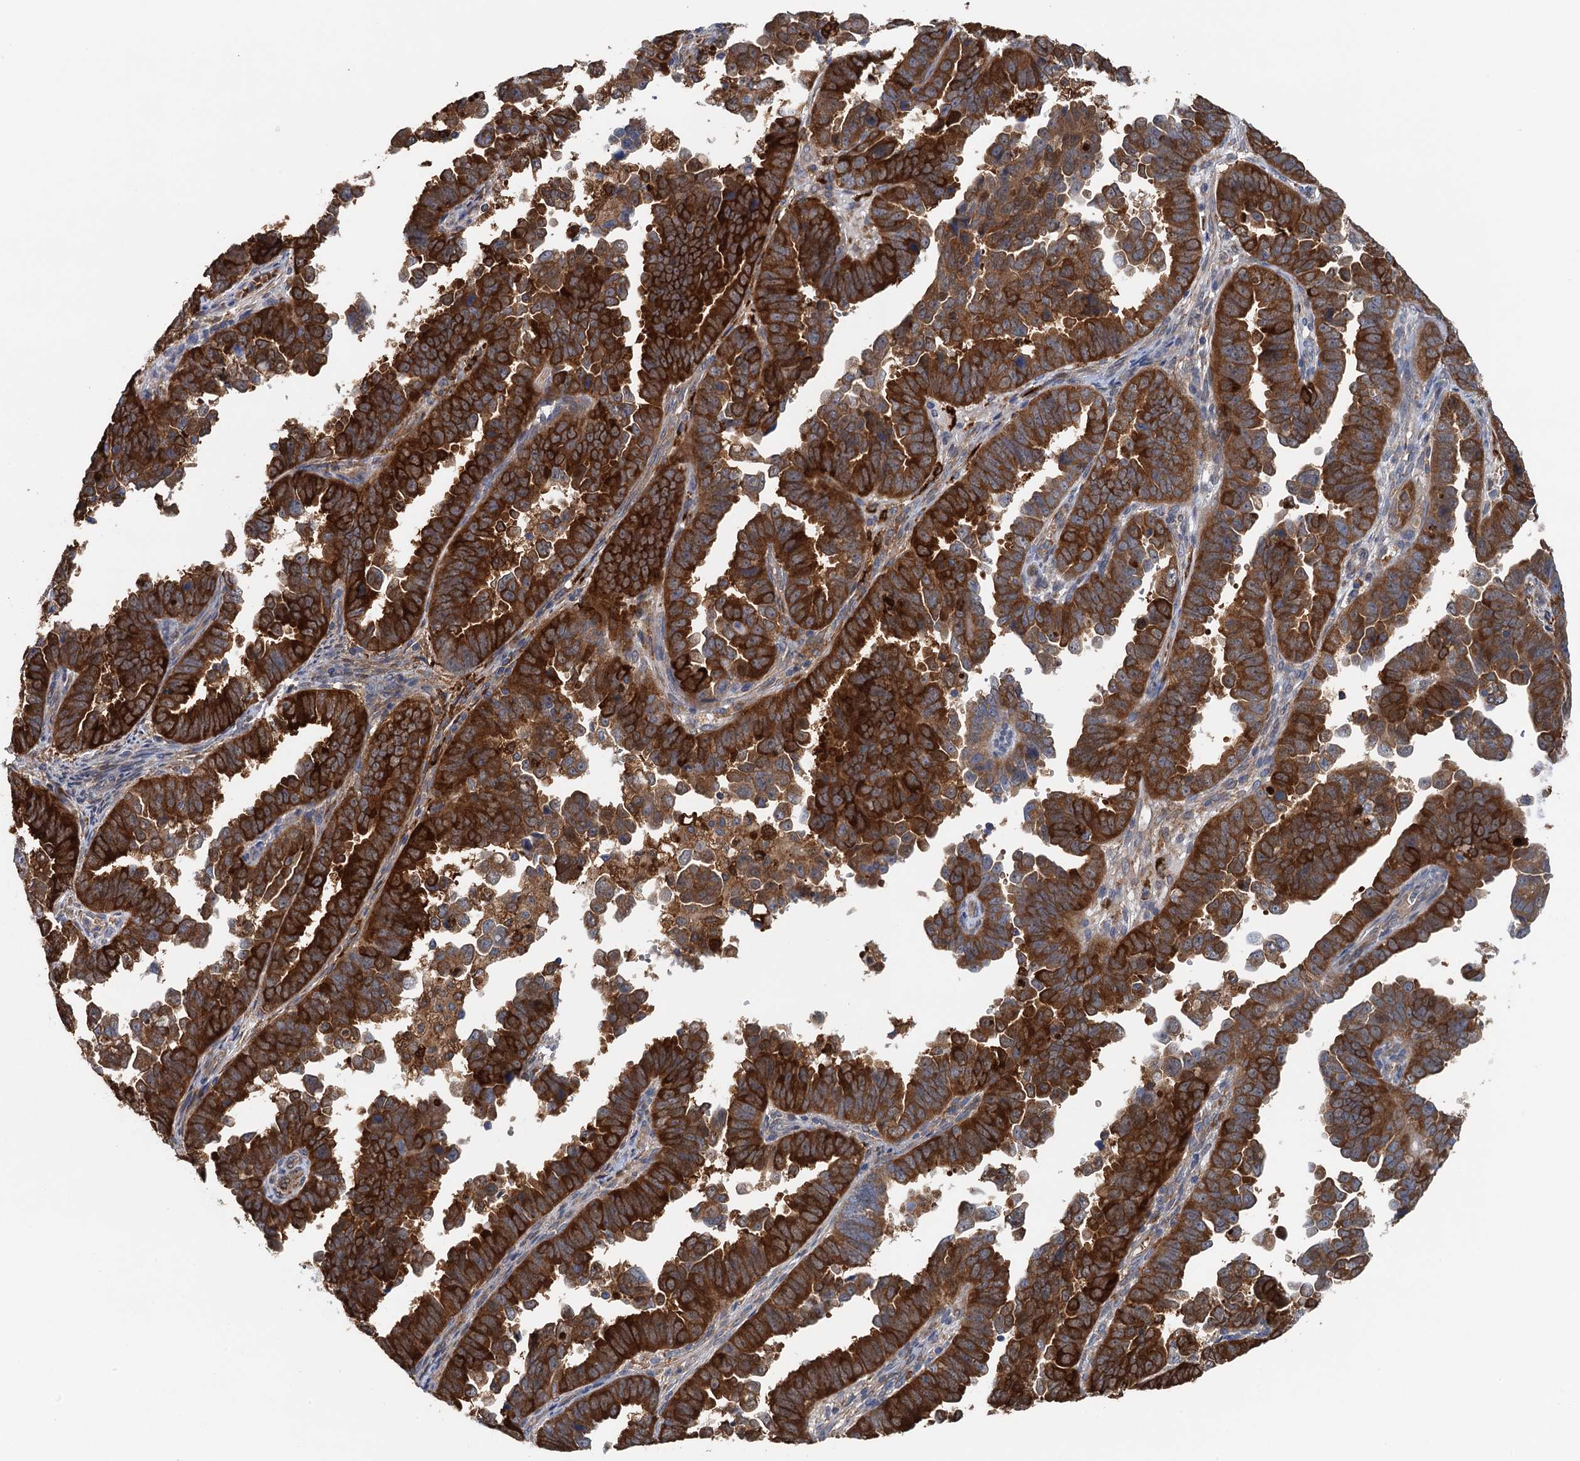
{"staining": {"intensity": "strong", "quantity": ">75%", "location": "cytoplasmic/membranous"}, "tissue": "endometrial cancer", "cell_type": "Tumor cells", "image_type": "cancer", "snomed": [{"axis": "morphology", "description": "Adenocarcinoma, NOS"}, {"axis": "topography", "description": "Endometrium"}], "caption": "This photomicrograph demonstrates IHC staining of human adenocarcinoma (endometrial), with high strong cytoplasmic/membranous staining in about >75% of tumor cells.", "gene": "RSAD2", "patient": {"sex": "female", "age": 75}}